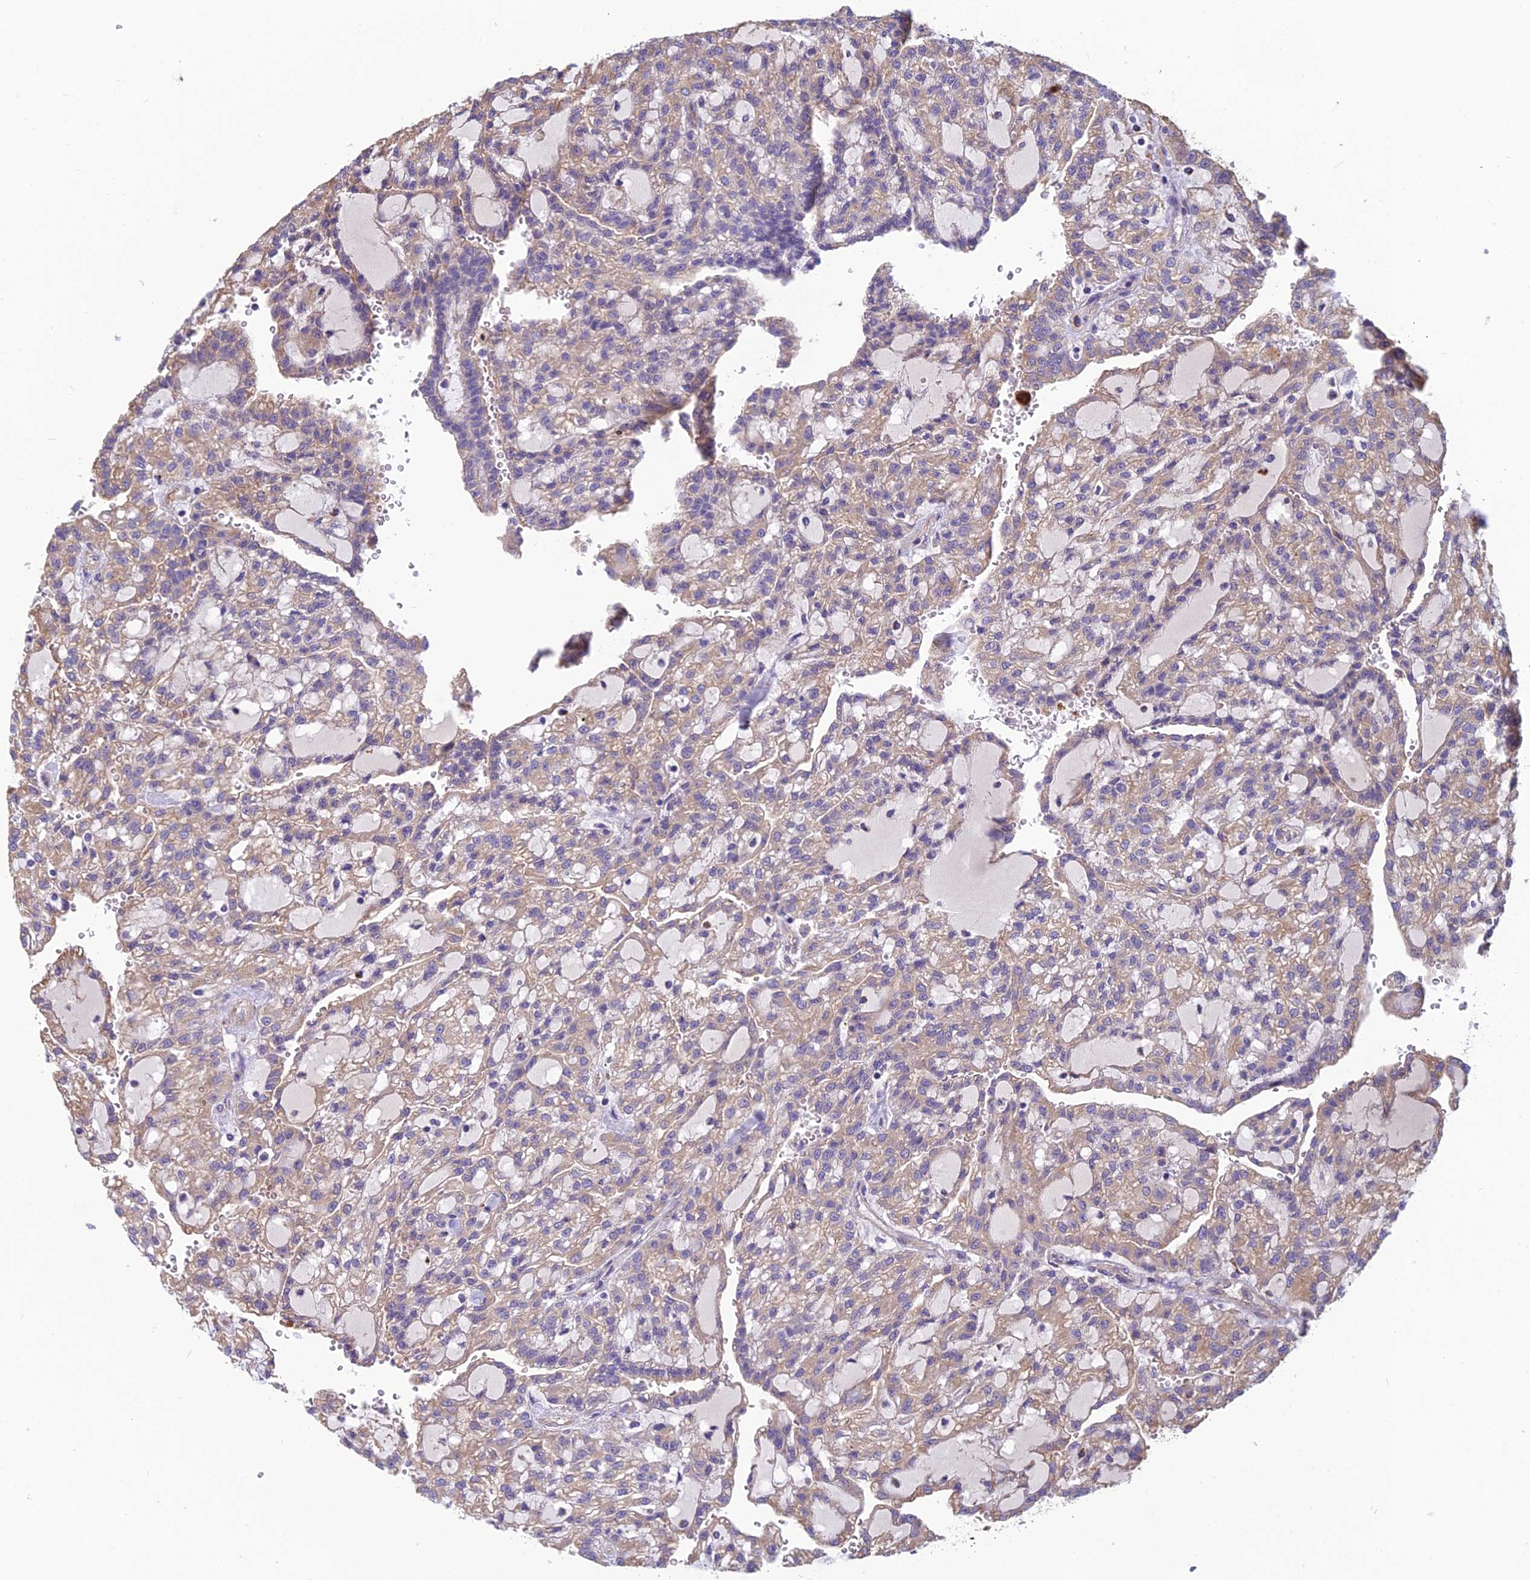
{"staining": {"intensity": "weak", "quantity": "<25%", "location": "cytoplasmic/membranous"}, "tissue": "renal cancer", "cell_type": "Tumor cells", "image_type": "cancer", "snomed": [{"axis": "morphology", "description": "Adenocarcinoma, NOS"}, {"axis": "topography", "description": "Kidney"}], "caption": "Immunohistochemical staining of renal cancer shows no significant staining in tumor cells. Nuclei are stained in blue.", "gene": "SPDL1", "patient": {"sex": "male", "age": 63}}